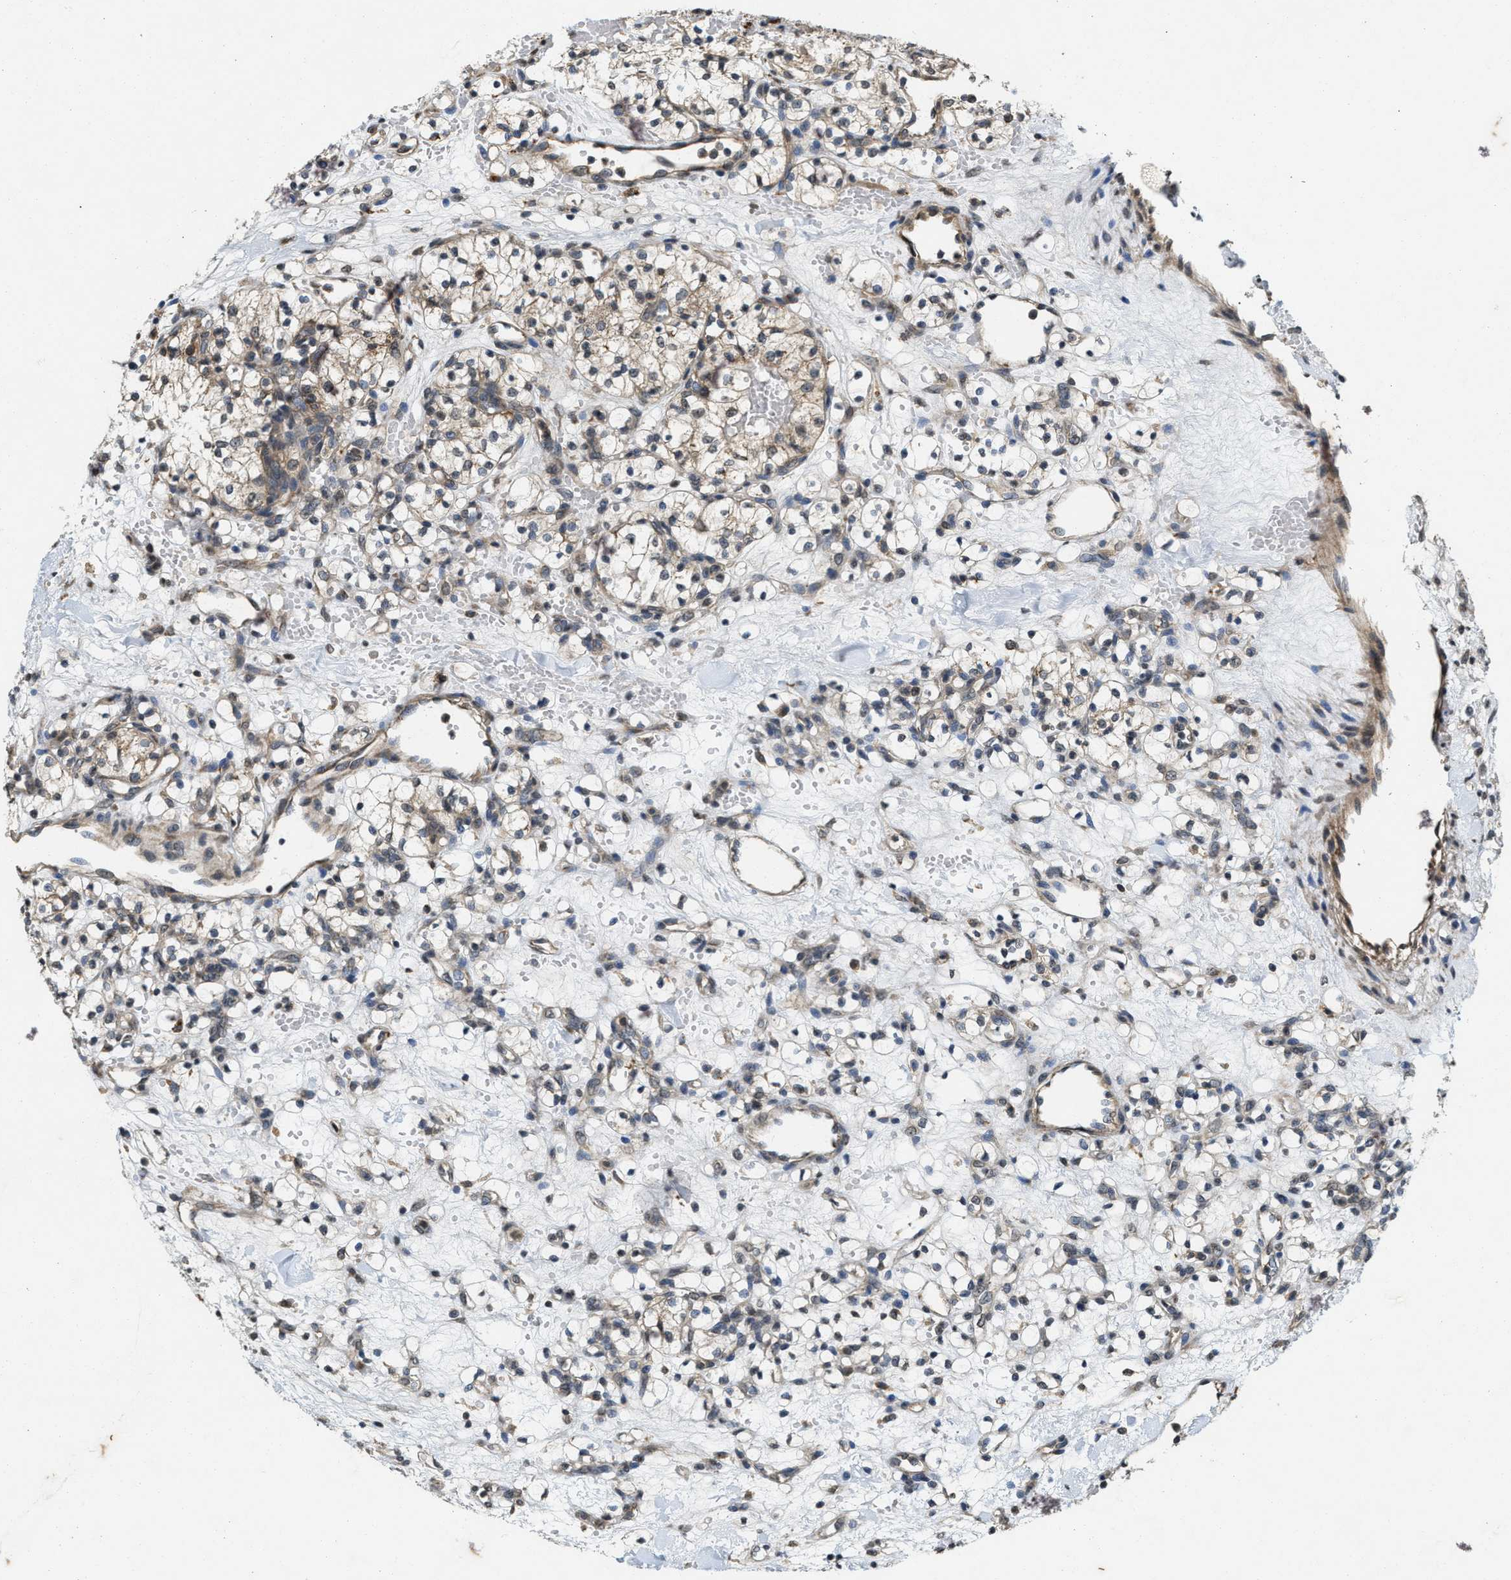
{"staining": {"intensity": "weak", "quantity": "<25%", "location": "cytoplasmic/membranous"}, "tissue": "renal cancer", "cell_type": "Tumor cells", "image_type": "cancer", "snomed": [{"axis": "morphology", "description": "Adenocarcinoma, NOS"}, {"axis": "topography", "description": "Kidney"}], "caption": "Tumor cells are negative for protein expression in human renal adenocarcinoma.", "gene": "KIF21A", "patient": {"sex": "female", "age": 60}}